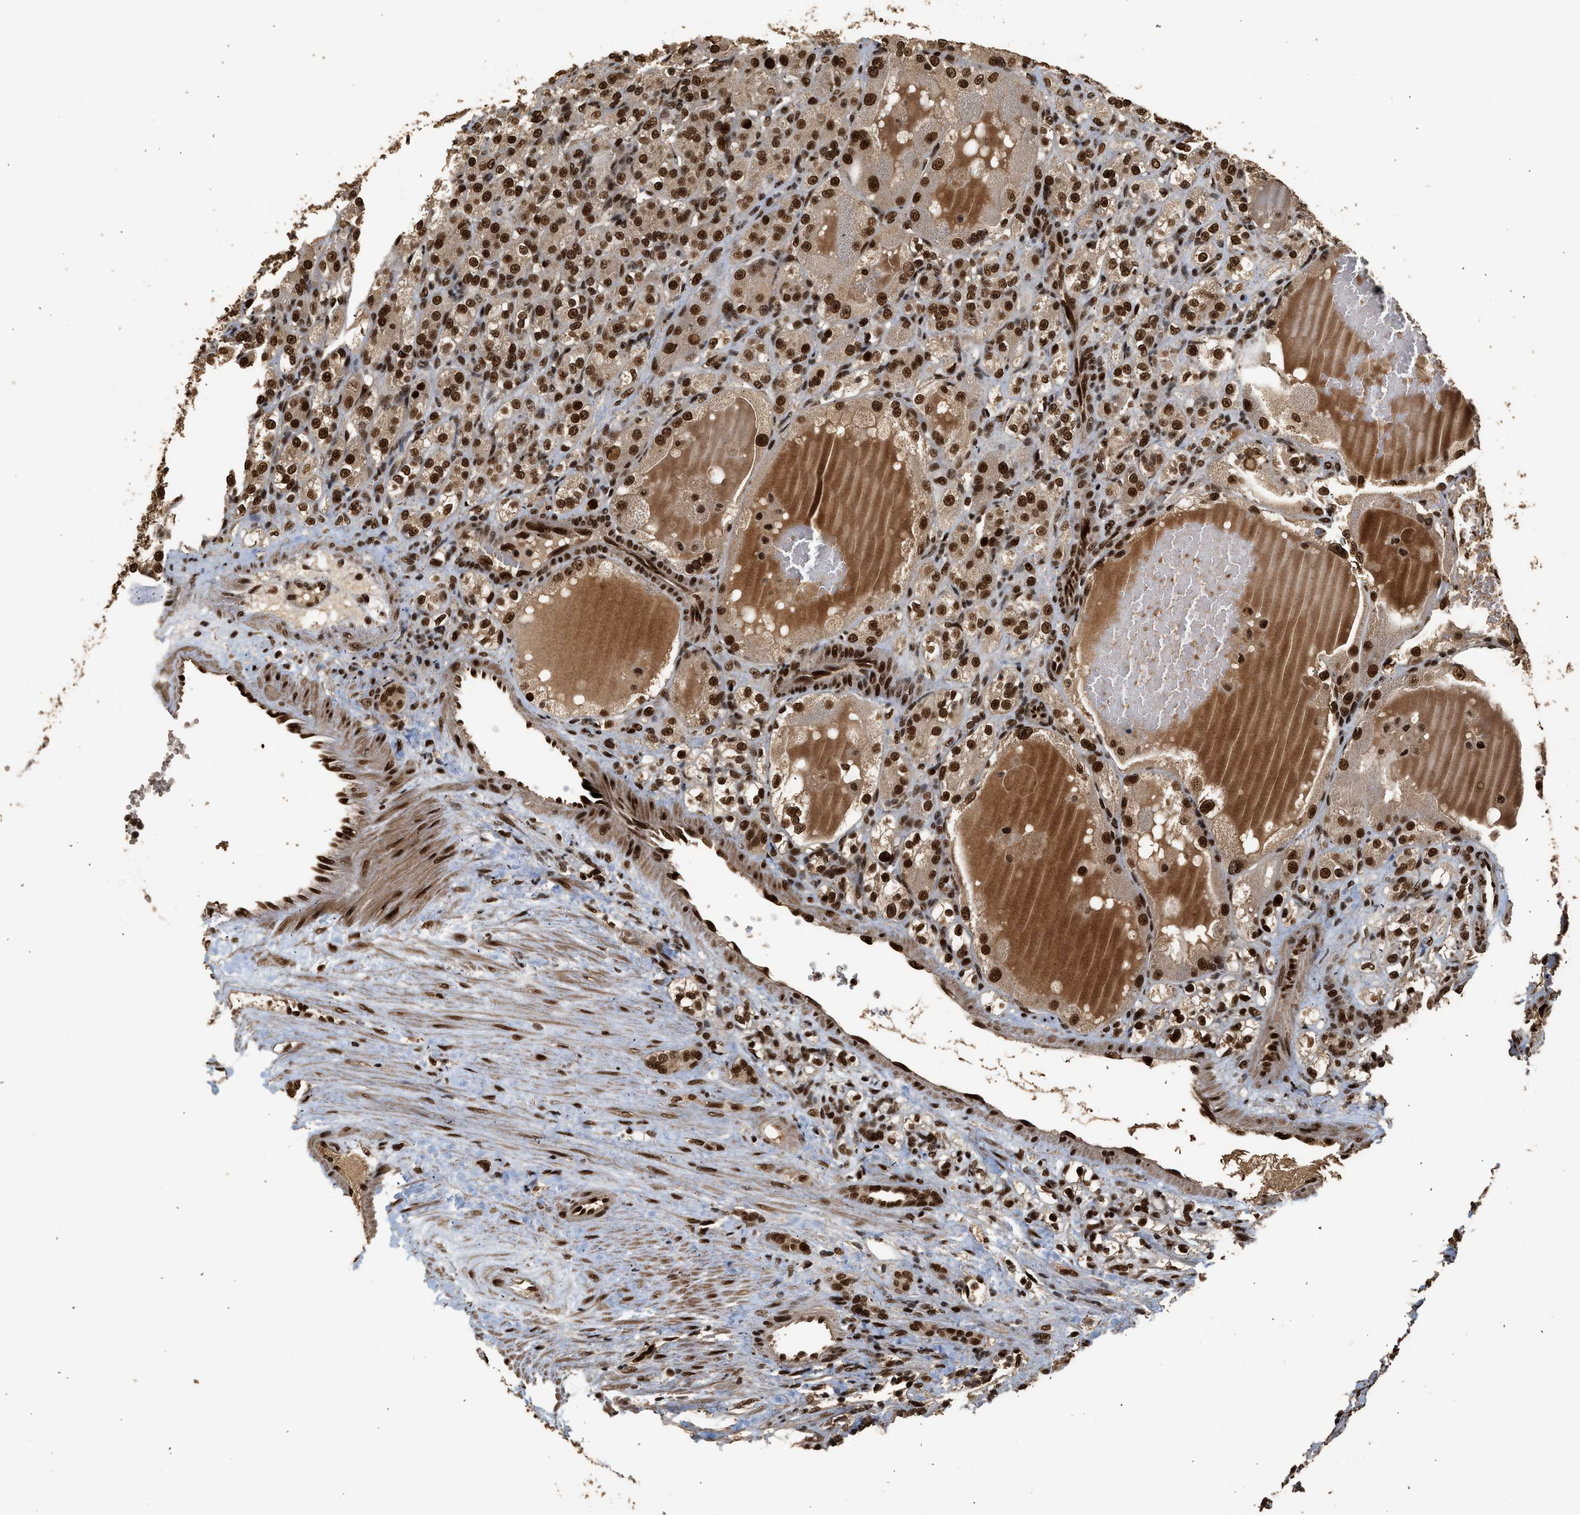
{"staining": {"intensity": "strong", "quantity": ">75%", "location": "nuclear"}, "tissue": "renal cancer", "cell_type": "Tumor cells", "image_type": "cancer", "snomed": [{"axis": "morphology", "description": "Adenocarcinoma, NOS"}, {"axis": "topography", "description": "Kidney"}], "caption": "An image of human renal cancer stained for a protein displays strong nuclear brown staining in tumor cells. Using DAB (3,3'-diaminobenzidine) (brown) and hematoxylin (blue) stains, captured at high magnification using brightfield microscopy.", "gene": "PPP4R3B", "patient": {"sex": "male", "age": 61}}